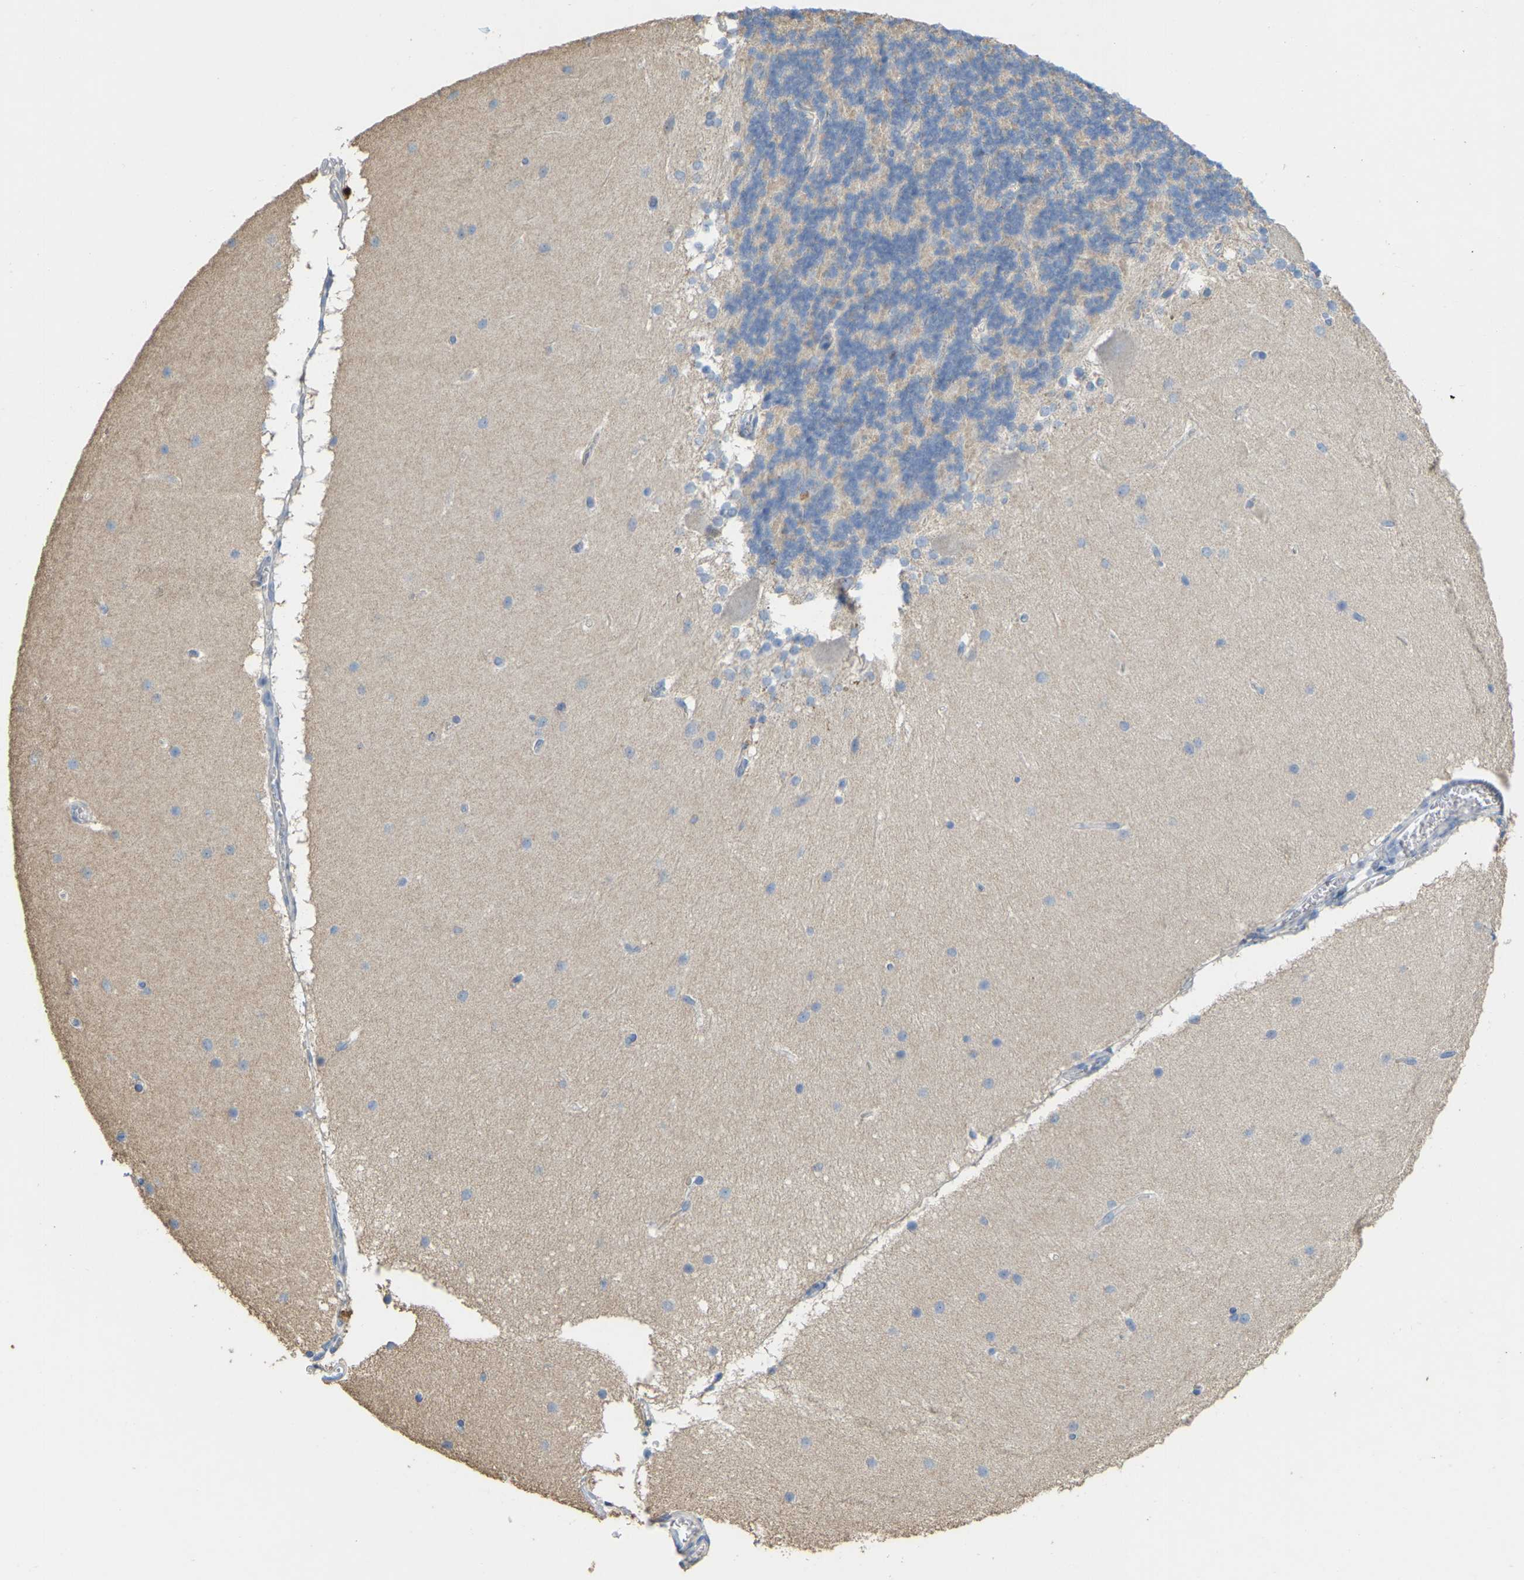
{"staining": {"intensity": "negative", "quantity": "none", "location": "none"}, "tissue": "cerebellum", "cell_type": "Cells in granular layer", "image_type": "normal", "snomed": [{"axis": "morphology", "description": "Normal tissue, NOS"}, {"axis": "topography", "description": "Cerebellum"}], "caption": "This is an IHC image of benign cerebellum. There is no expression in cells in granular layer.", "gene": "SERPINB5", "patient": {"sex": "female", "age": 19}}